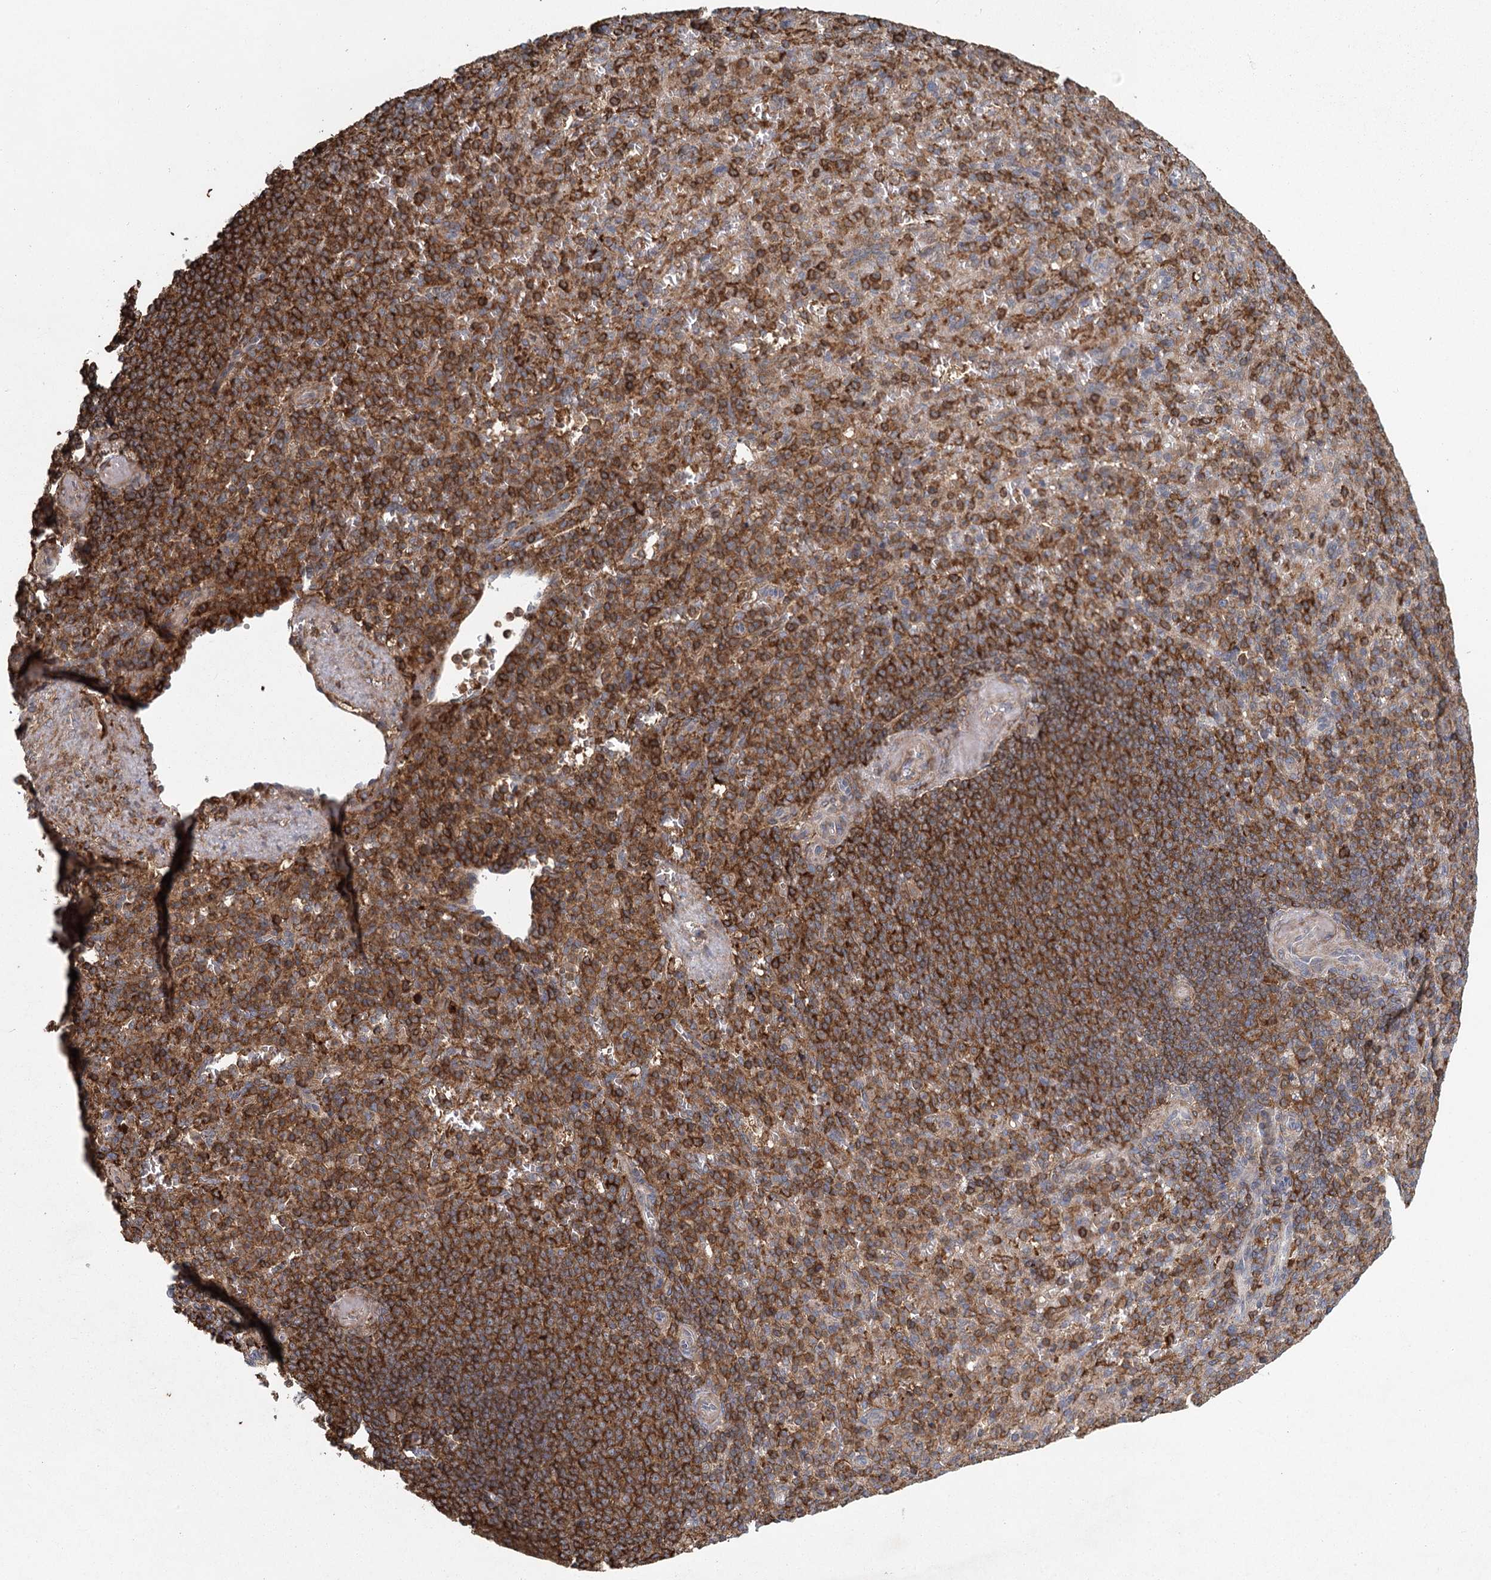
{"staining": {"intensity": "strong", "quantity": "25%-75%", "location": "cytoplasmic/membranous"}, "tissue": "spleen", "cell_type": "Cells in red pulp", "image_type": "normal", "snomed": [{"axis": "morphology", "description": "Normal tissue, NOS"}, {"axis": "topography", "description": "Spleen"}], "caption": "IHC image of unremarkable human spleen stained for a protein (brown), which displays high levels of strong cytoplasmic/membranous staining in about 25%-75% of cells in red pulp.", "gene": "PLEKHA7", "patient": {"sex": "female", "age": 74}}